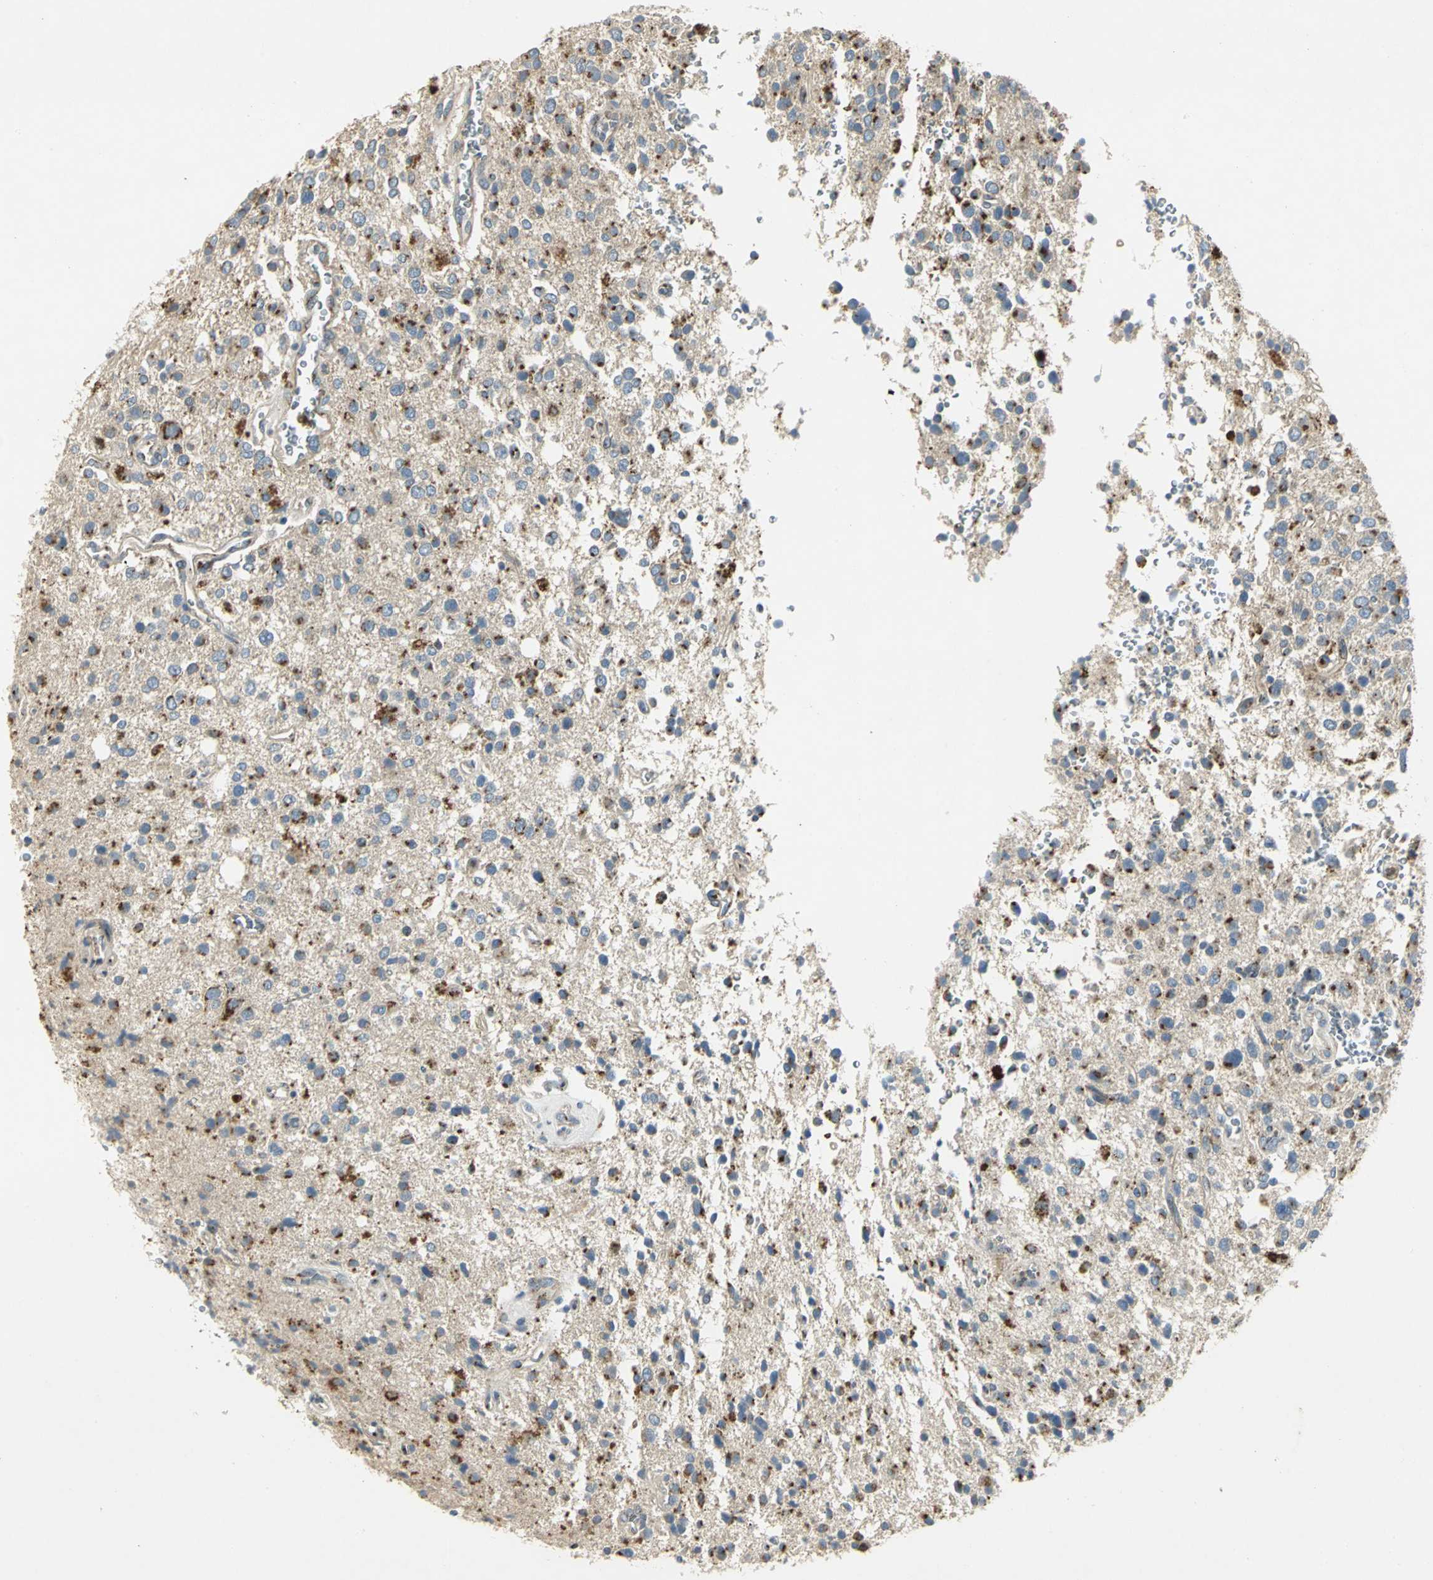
{"staining": {"intensity": "strong", "quantity": "25%-75%", "location": "cytoplasmic/membranous"}, "tissue": "glioma", "cell_type": "Tumor cells", "image_type": "cancer", "snomed": [{"axis": "morphology", "description": "Glioma, malignant, High grade"}, {"axis": "topography", "description": "Brain"}], "caption": "Brown immunohistochemical staining in human glioma exhibits strong cytoplasmic/membranous positivity in about 25%-75% of tumor cells.", "gene": "TM9SF2", "patient": {"sex": "male", "age": 47}}